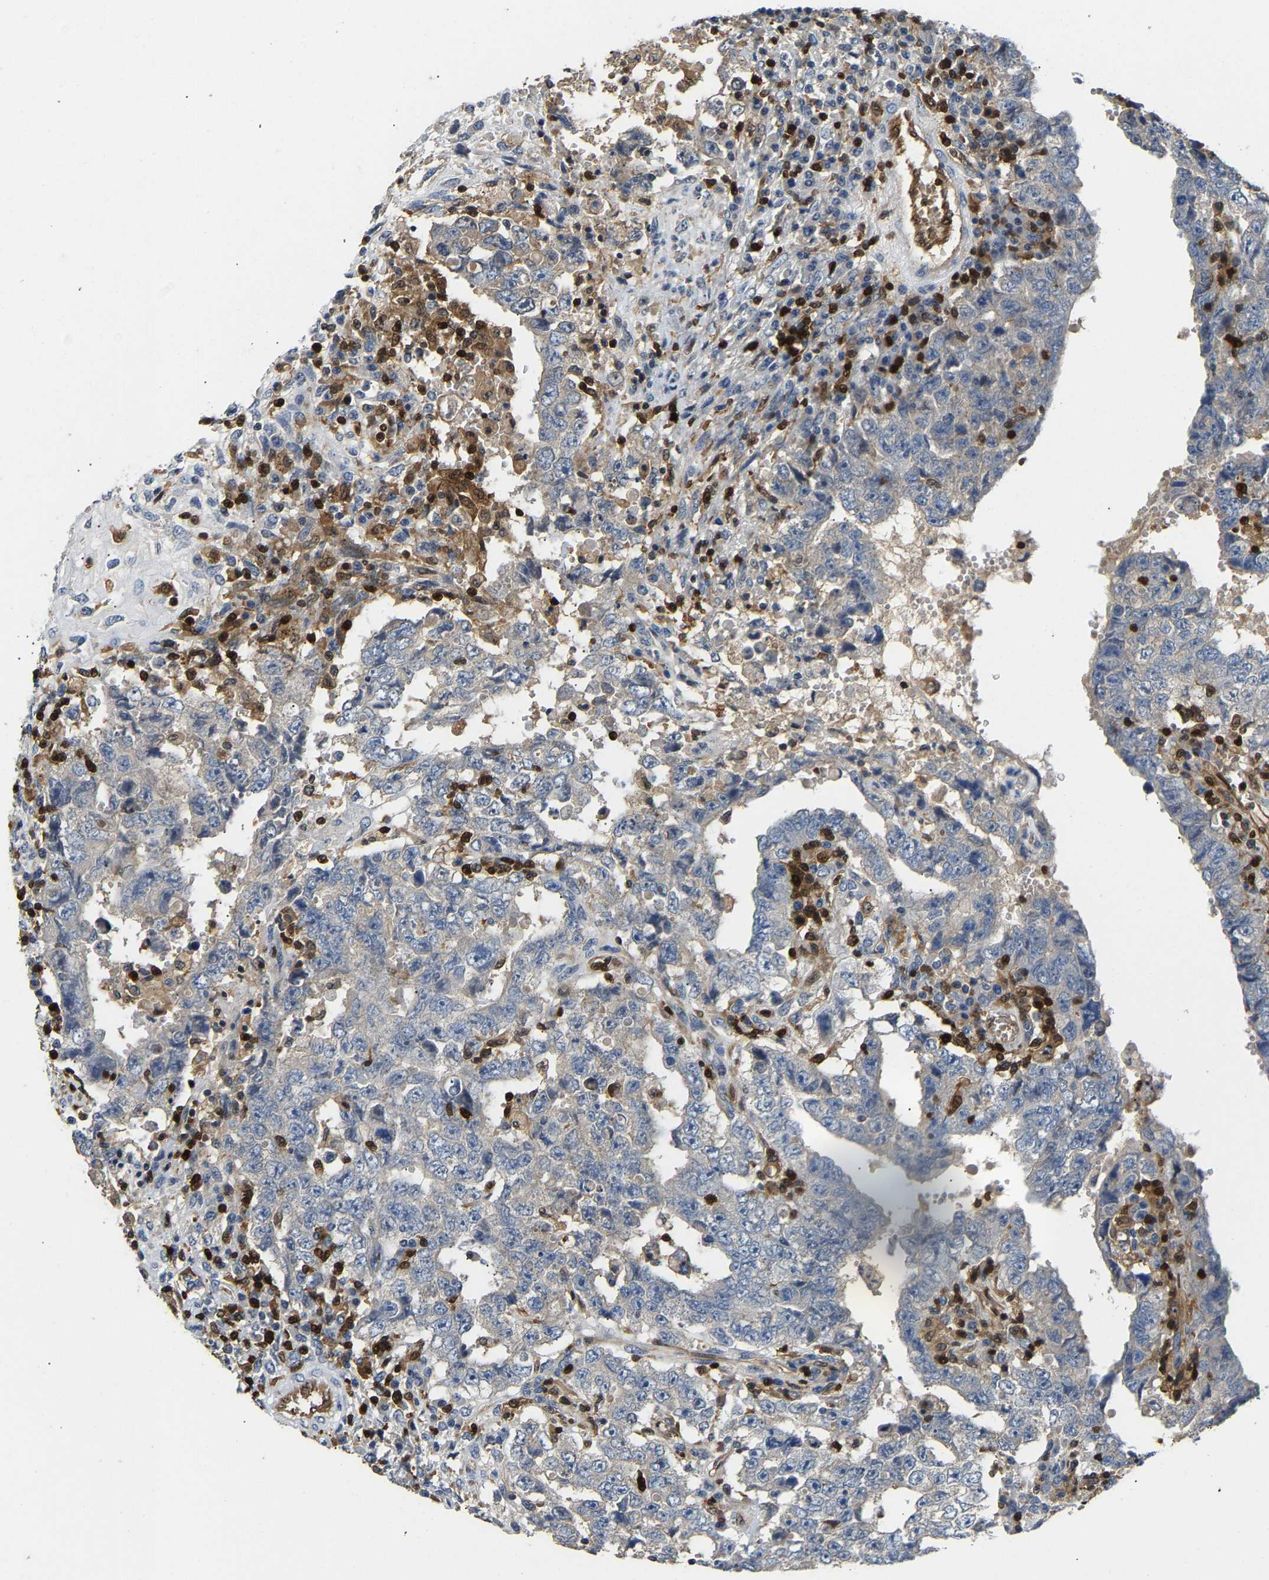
{"staining": {"intensity": "negative", "quantity": "none", "location": "none"}, "tissue": "testis cancer", "cell_type": "Tumor cells", "image_type": "cancer", "snomed": [{"axis": "morphology", "description": "Carcinoma, Embryonal, NOS"}, {"axis": "topography", "description": "Testis"}], "caption": "Immunohistochemistry image of human embryonal carcinoma (testis) stained for a protein (brown), which displays no expression in tumor cells. Nuclei are stained in blue.", "gene": "GIMAP7", "patient": {"sex": "male", "age": 26}}